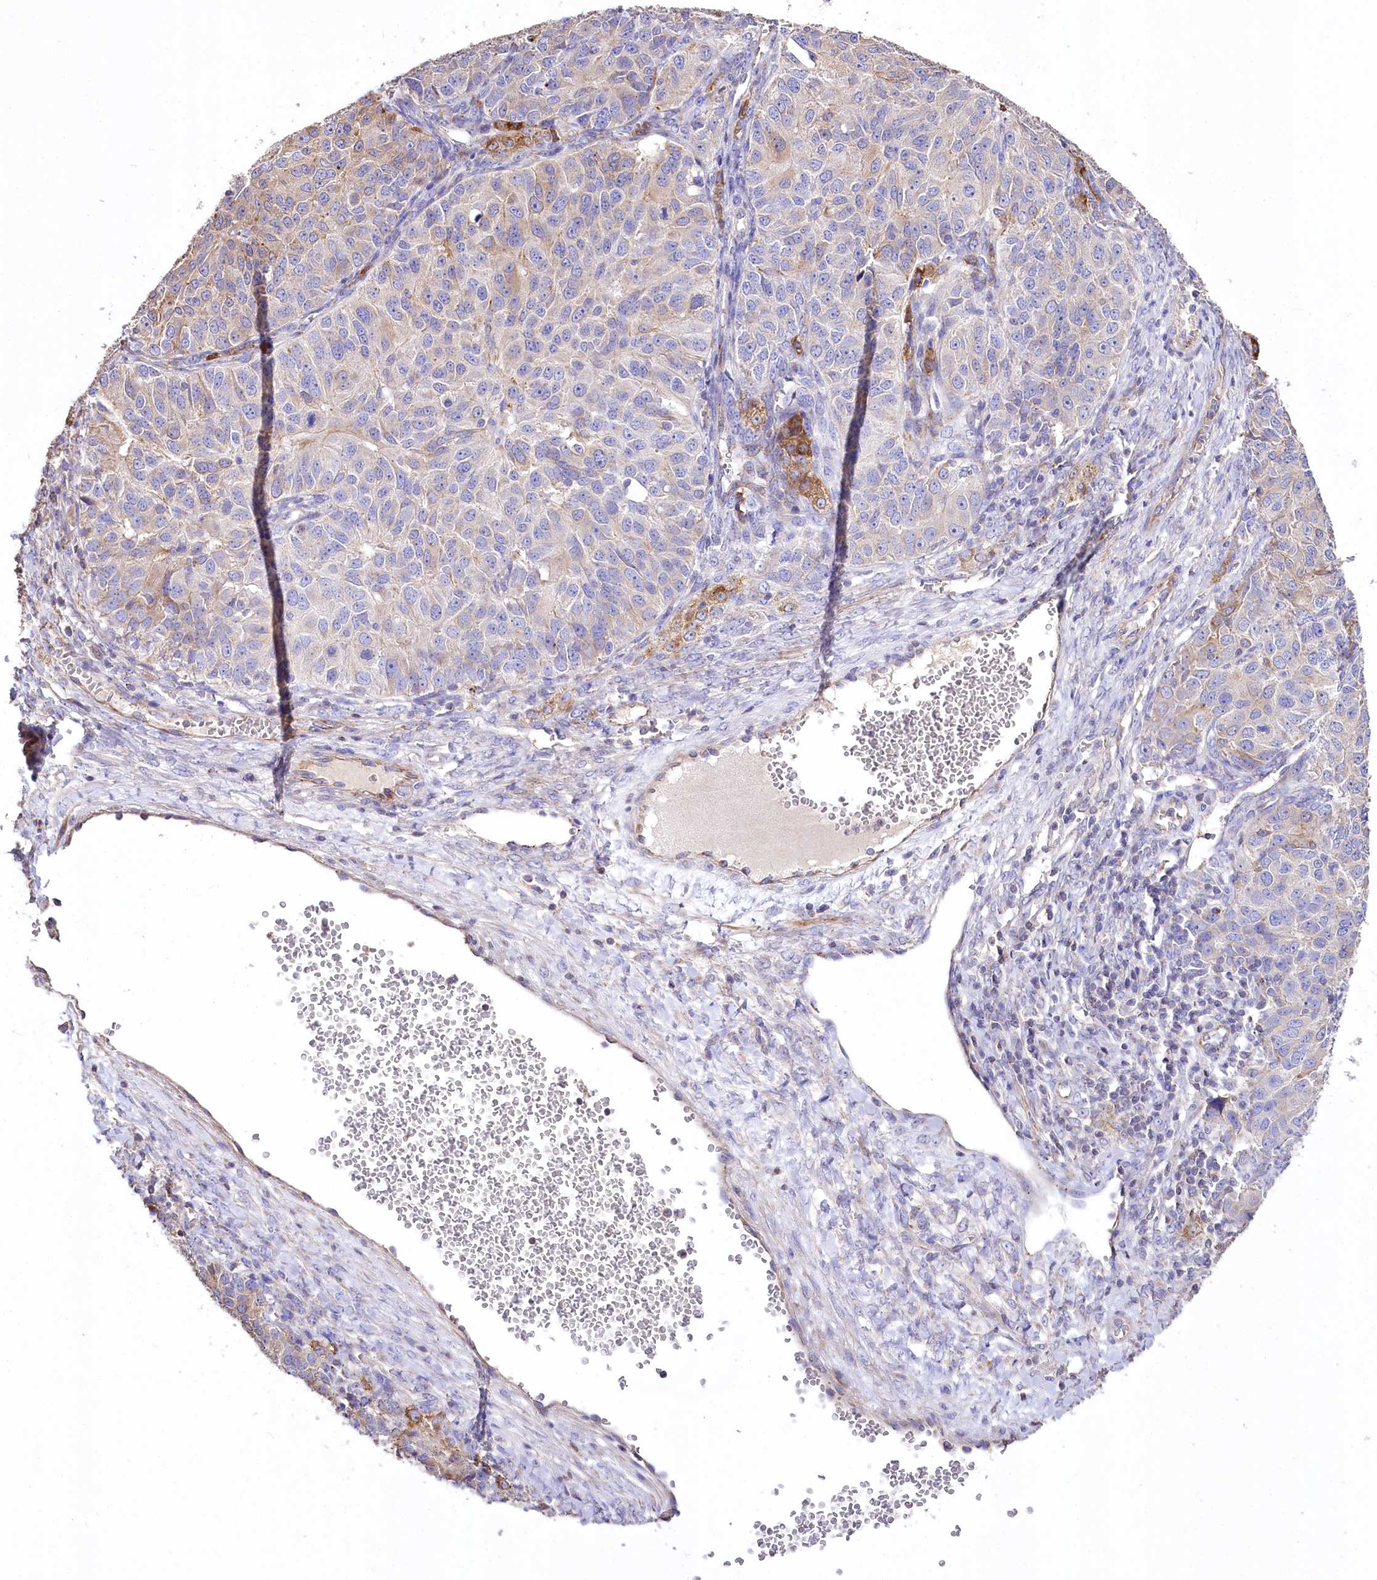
{"staining": {"intensity": "weak", "quantity": "<25%", "location": "cytoplasmic/membranous"}, "tissue": "ovarian cancer", "cell_type": "Tumor cells", "image_type": "cancer", "snomed": [{"axis": "morphology", "description": "Carcinoma, endometroid"}, {"axis": "topography", "description": "Ovary"}], "caption": "Ovarian cancer (endometroid carcinoma) stained for a protein using immunohistochemistry exhibits no staining tumor cells.", "gene": "PTER", "patient": {"sex": "female", "age": 51}}